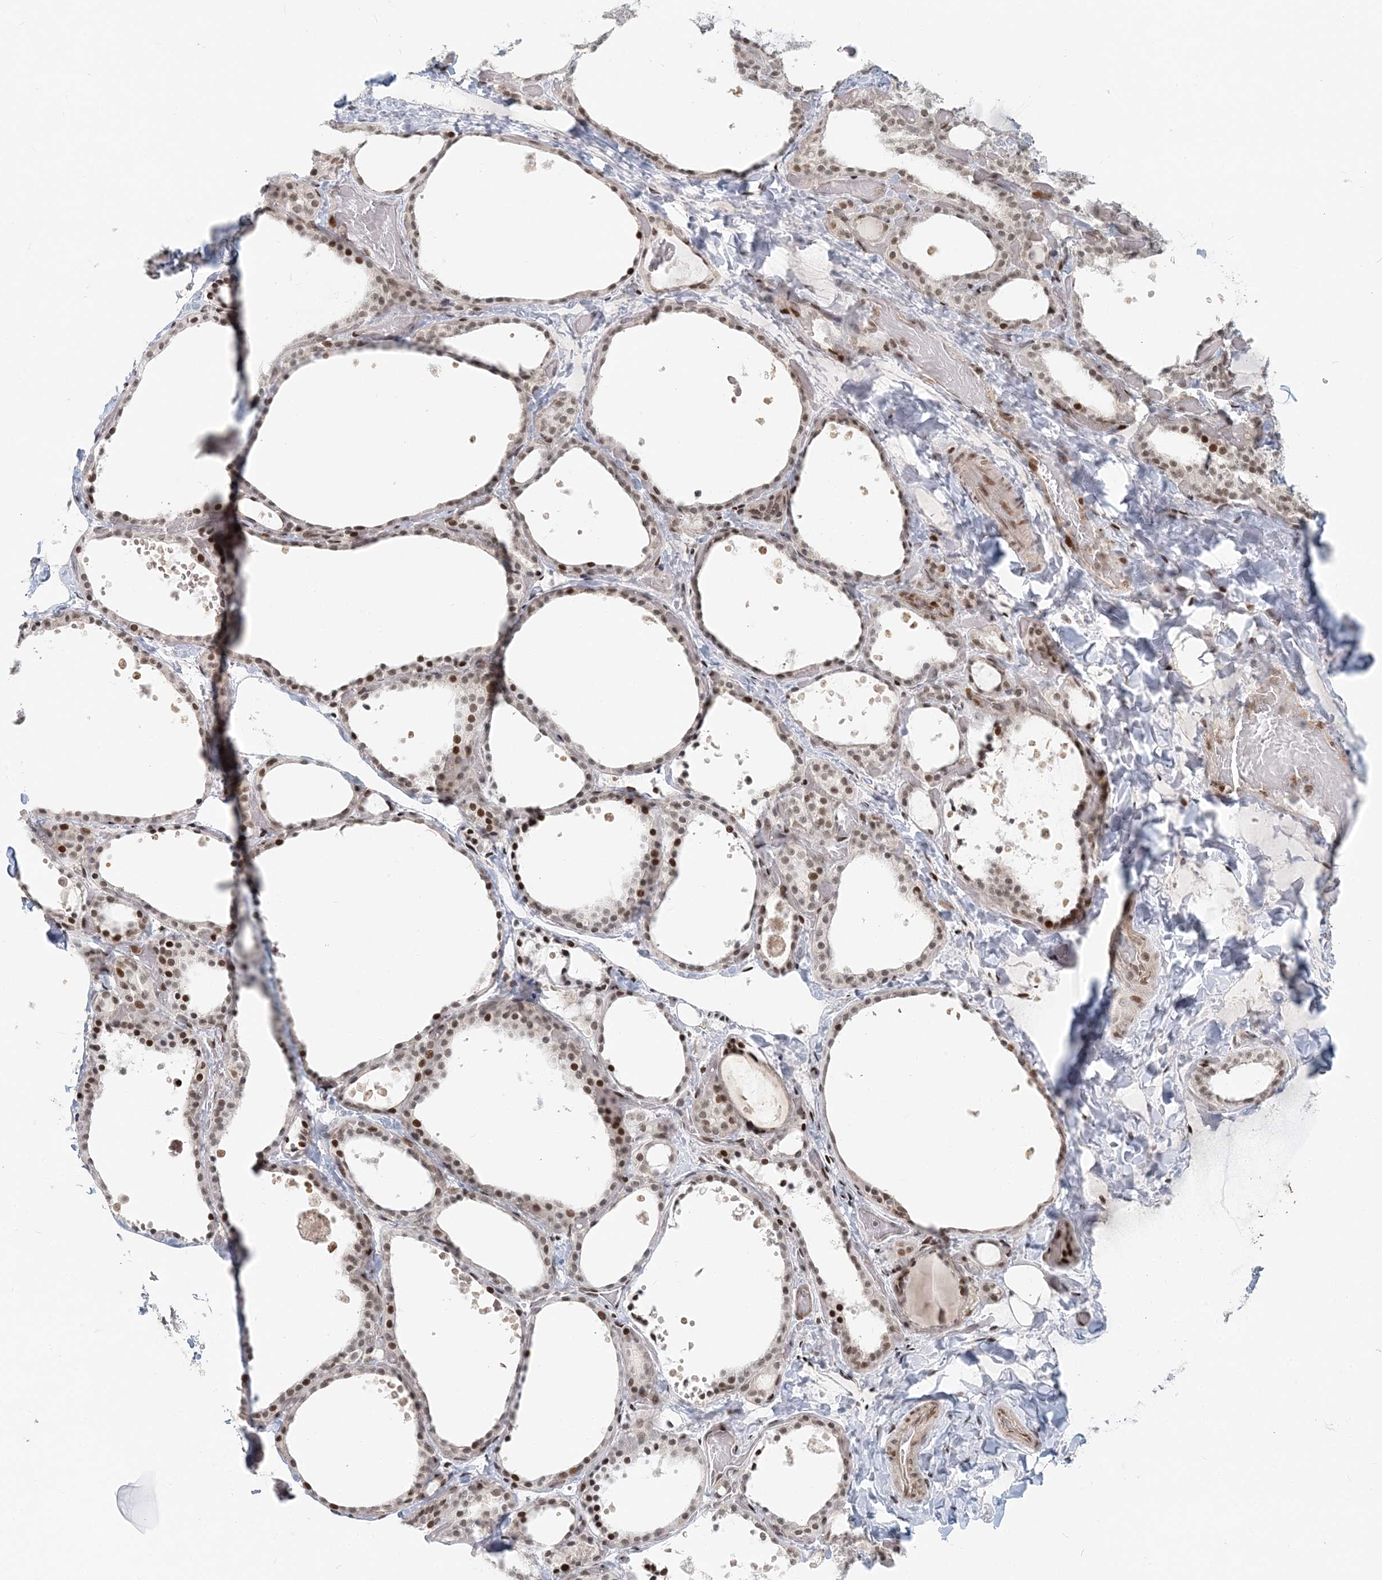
{"staining": {"intensity": "moderate", "quantity": ">75%", "location": "nuclear"}, "tissue": "thyroid gland", "cell_type": "Glandular cells", "image_type": "normal", "snomed": [{"axis": "morphology", "description": "Normal tissue, NOS"}, {"axis": "topography", "description": "Thyroid gland"}], "caption": "Thyroid gland stained for a protein (brown) demonstrates moderate nuclear positive expression in approximately >75% of glandular cells.", "gene": "BAZ1B", "patient": {"sex": "female", "age": 44}}